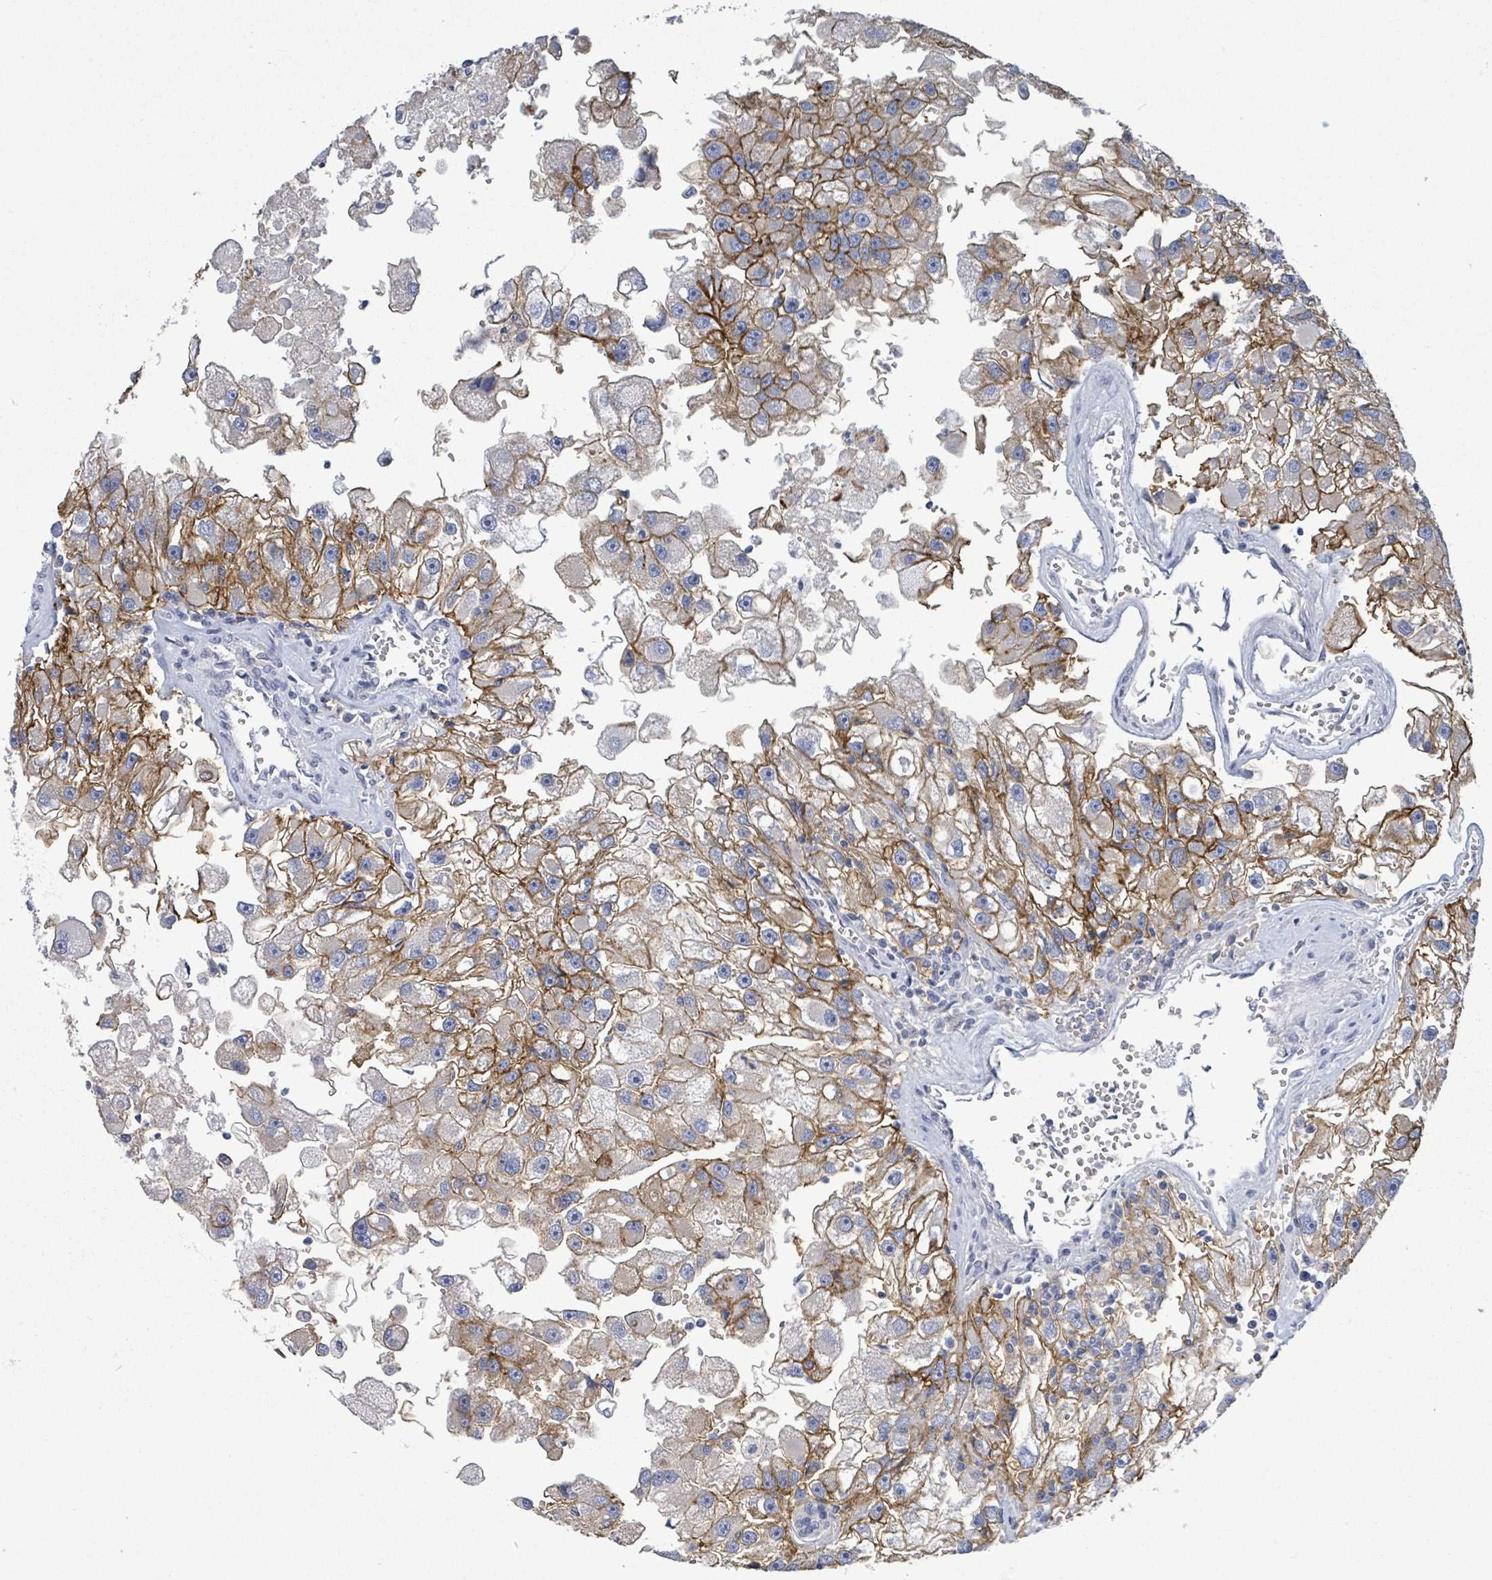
{"staining": {"intensity": "moderate", "quantity": ">75%", "location": "cytoplasmic/membranous"}, "tissue": "renal cancer", "cell_type": "Tumor cells", "image_type": "cancer", "snomed": [{"axis": "morphology", "description": "Adenocarcinoma, NOS"}, {"axis": "topography", "description": "Kidney"}], "caption": "Immunohistochemistry of human renal cancer exhibits medium levels of moderate cytoplasmic/membranous staining in approximately >75% of tumor cells. The staining is performed using DAB (3,3'-diaminobenzidine) brown chromogen to label protein expression. The nuclei are counter-stained blue using hematoxylin.", "gene": "BSG", "patient": {"sex": "male", "age": 63}}